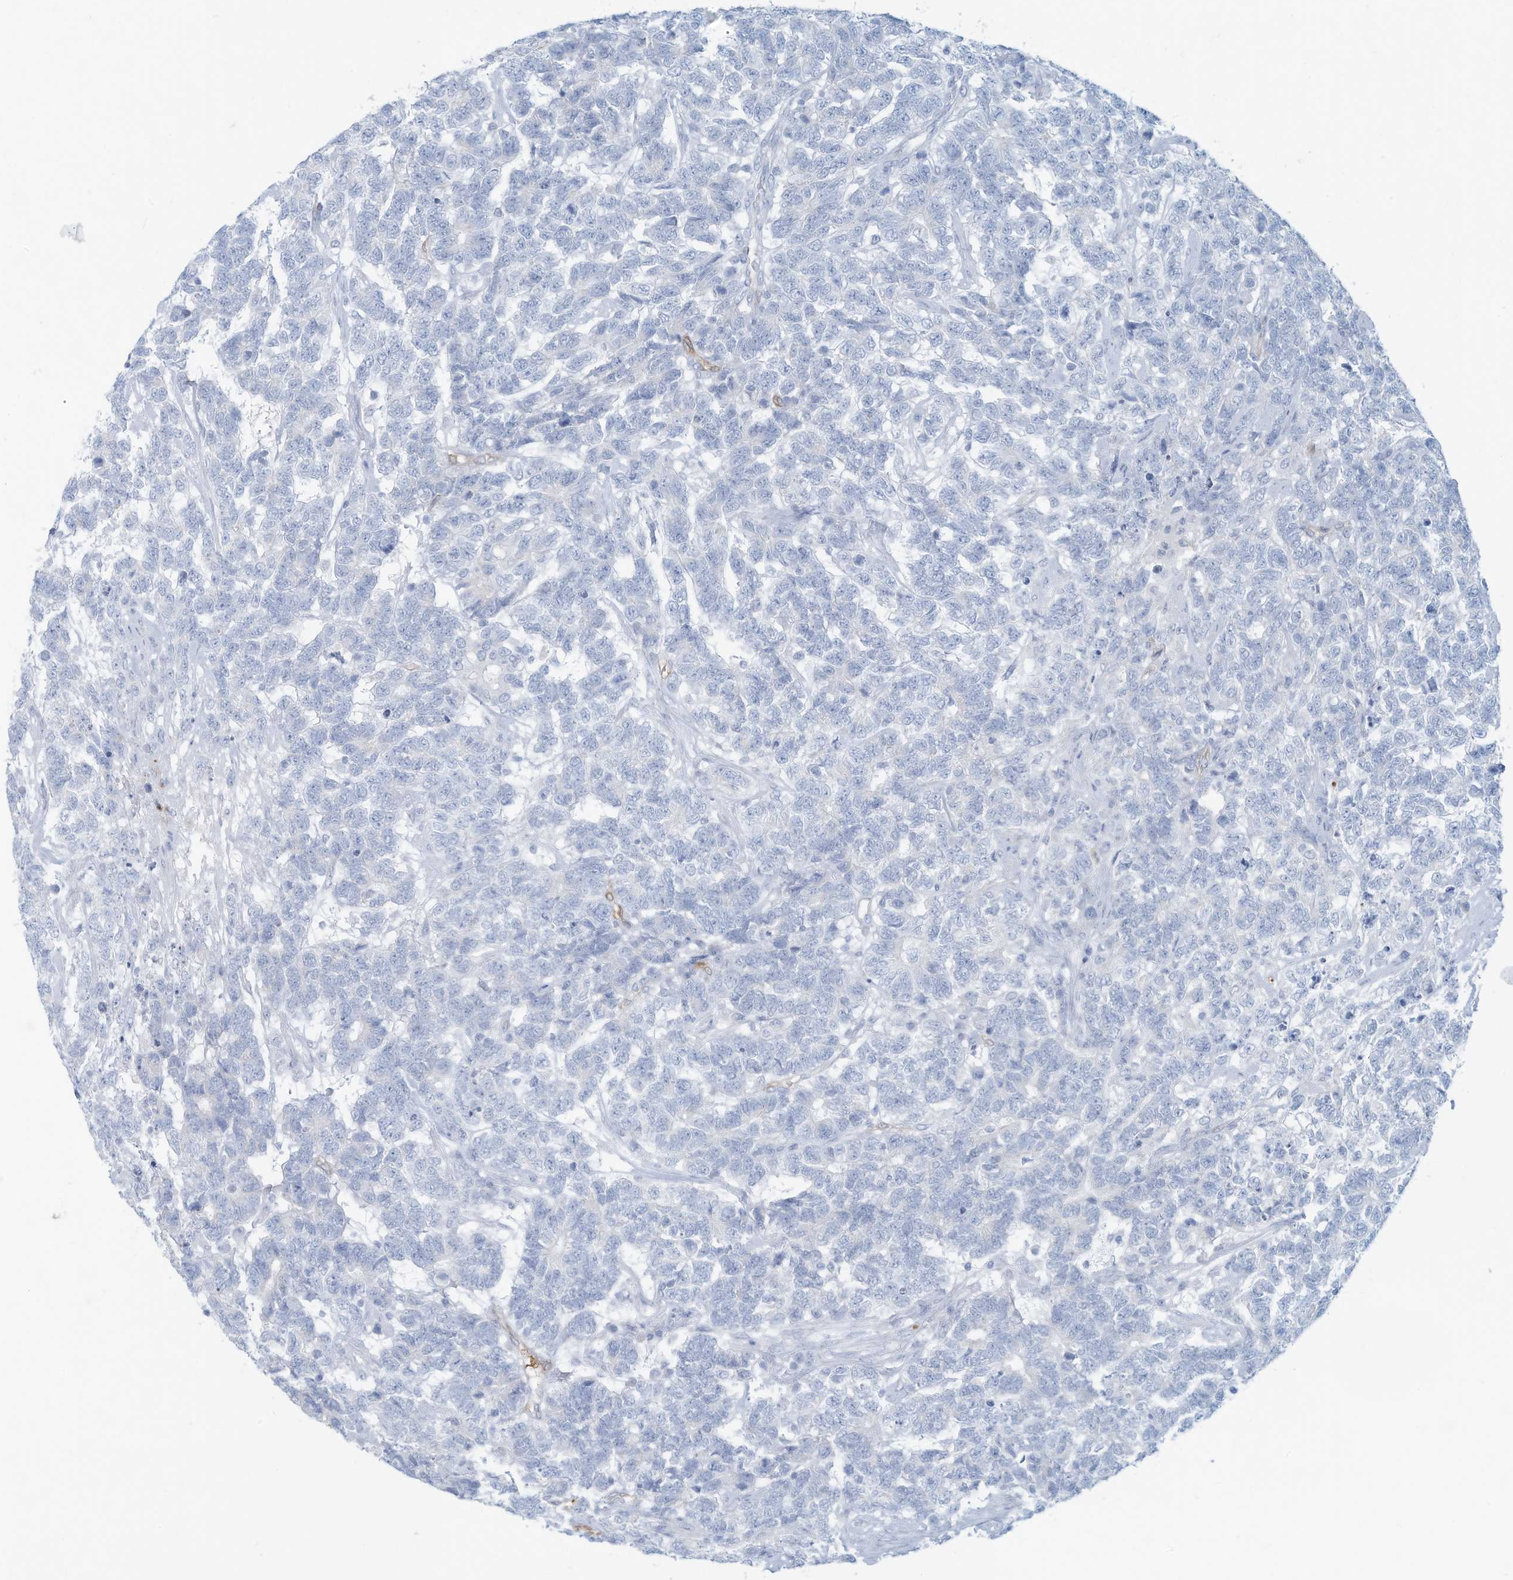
{"staining": {"intensity": "negative", "quantity": "none", "location": "none"}, "tissue": "testis cancer", "cell_type": "Tumor cells", "image_type": "cancer", "snomed": [{"axis": "morphology", "description": "Carcinoma, Embryonal, NOS"}, {"axis": "topography", "description": "Testis"}], "caption": "This histopathology image is of testis cancer (embryonal carcinoma) stained with immunohistochemistry to label a protein in brown with the nuclei are counter-stained blue. There is no expression in tumor cells.", "gene": "ERI2", "patient": {"sex": "male", "age": 26}}